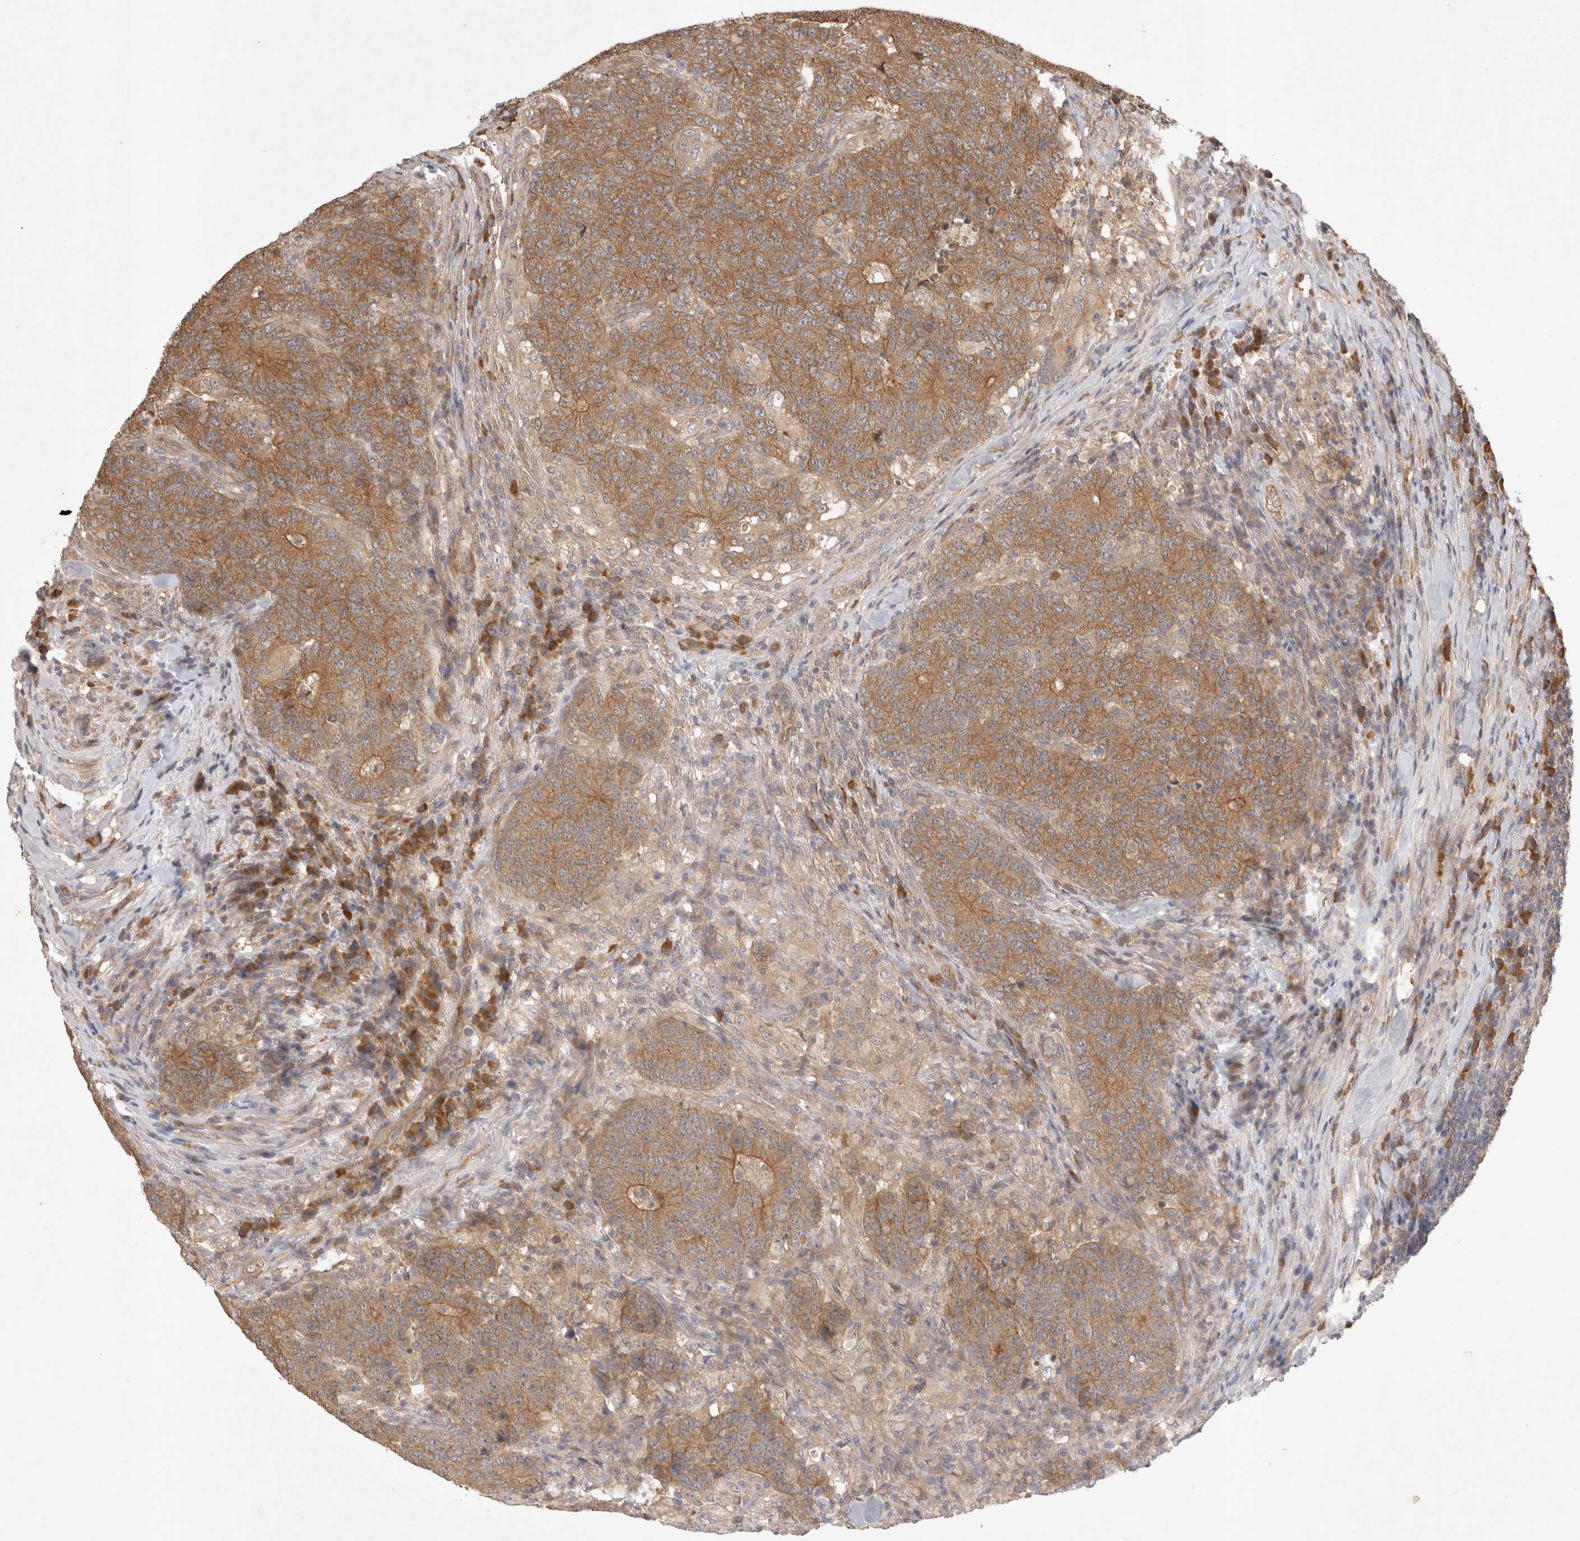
{"staining": {"intensity": "moderate", "quantity": ">75%", "location": "cytoplasmic/membranous"}, "tissue": "colorectal cancer", "cell_type": "Tumor cells", "image_type": "cancer", "snomed": [{"axis": "morphology", "description": "Normal tissue, NOS"}, {"axis": "morphology", "description": "Adenocarcinoma, NOS"}, {"axis": "topography", "description": "Colon"}], "caption": "DAB immunohistochemical staining of human colorectal adenocarcinoma demonstrates moderate cytoplasmic/membranous protein expression in approximately >75% of tumor cells.", "gene": "YES1", "patient": {"sex": "female", "age": 75}}